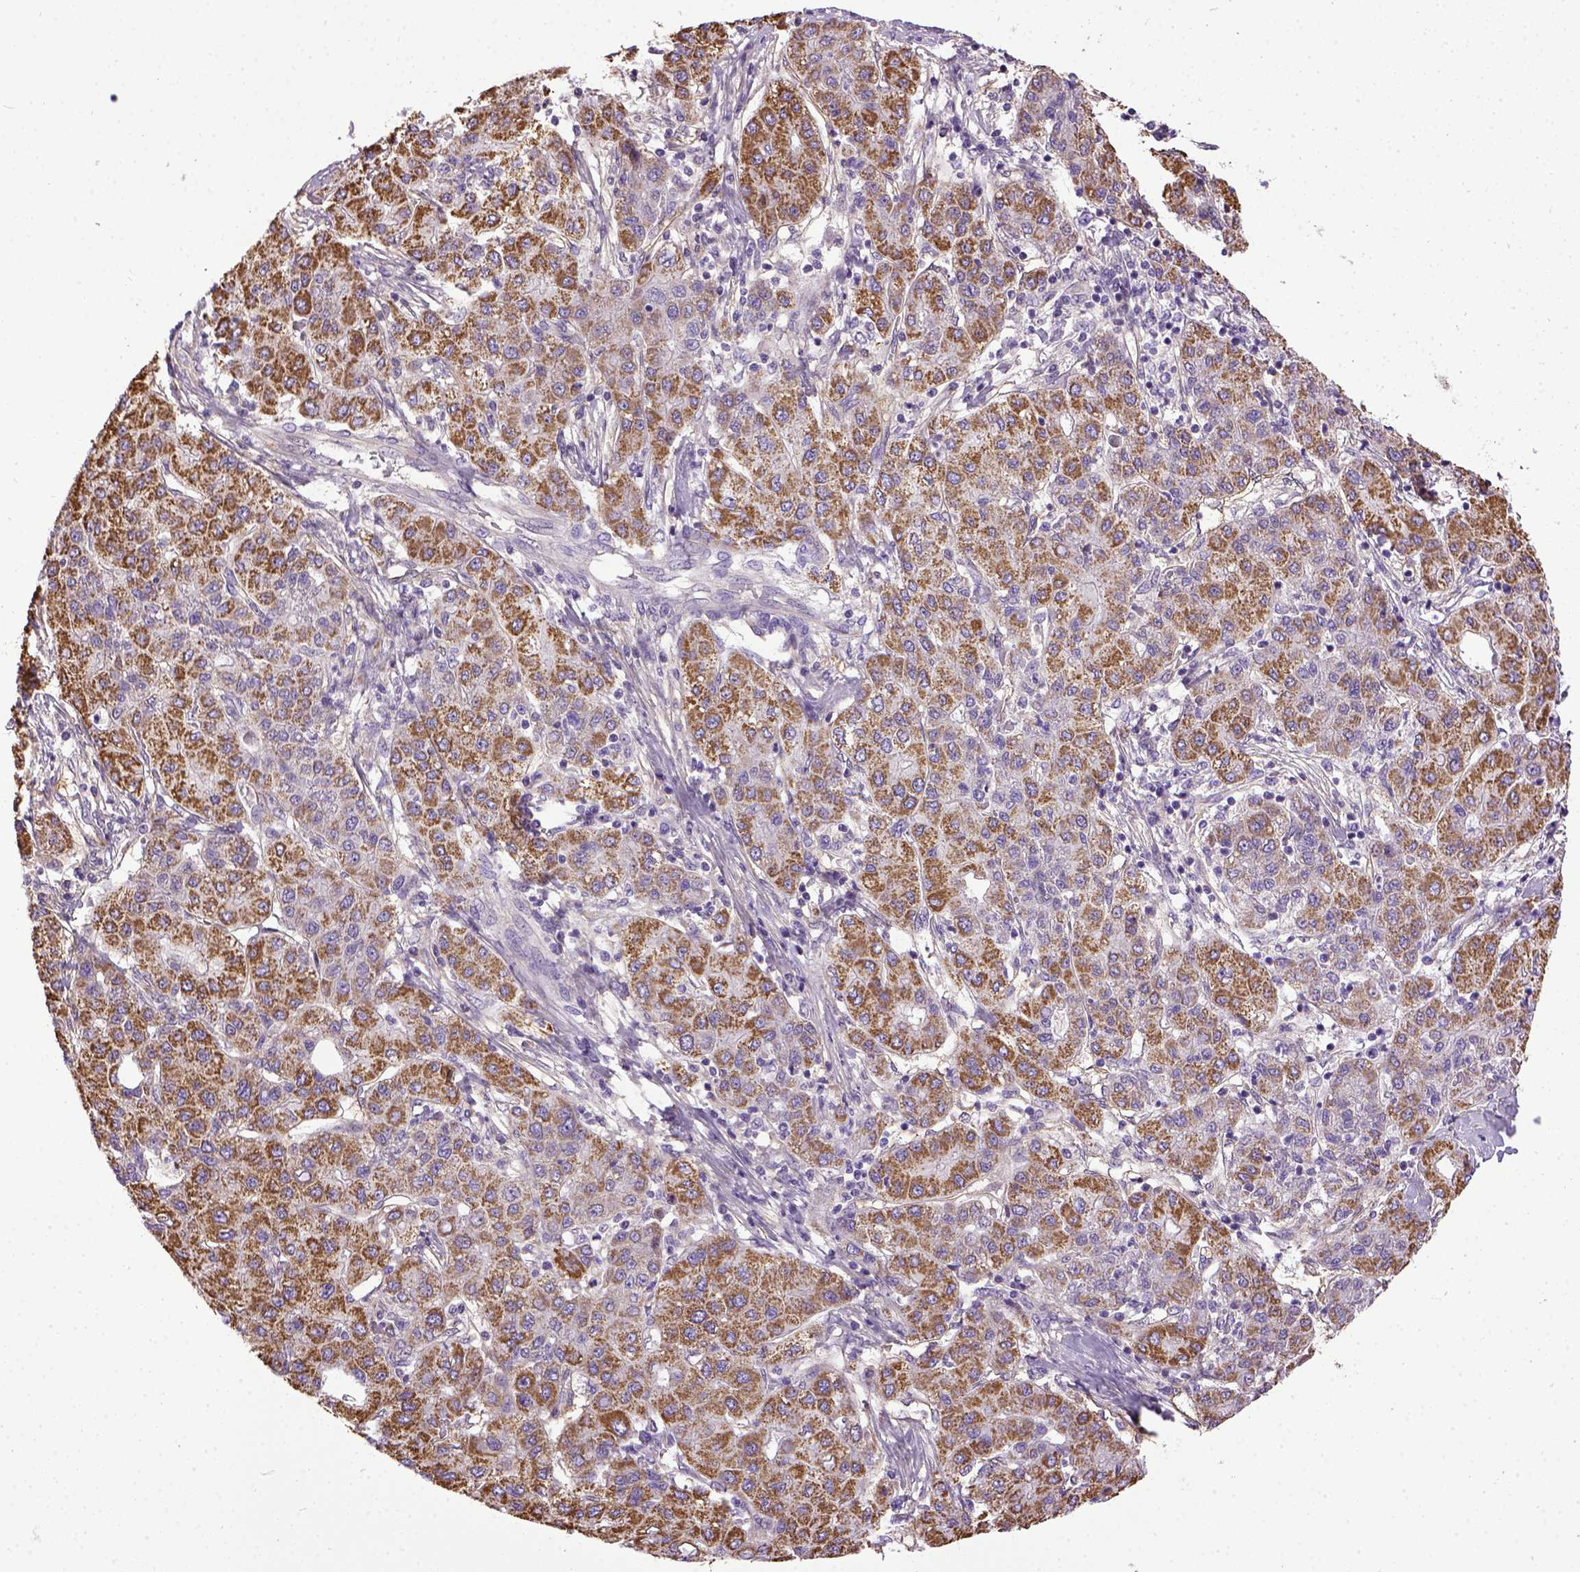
{"staining": {"intensity": "moderate", "quantity": ">75%", "location": "cytoplasmic/membranous"}, "tissue": "liver cancer", "cell_type": "Tumor cells", "image_type": "cancer", "snomed": [{"axis": "morphology", "description": "Carcinoma, Hepatocellular, NOS"}, {"axis": "topography", "description": "Liver"}], "caption": "Hepatocellular carcinoma (liver) tissue reveals moderate cytoplasmic/membranous expression in about >75% of tumor cells, visualized by immunohistochemistry. The staining was performed using DAB, with brown indicating positive protein expression. Nuclei are stained blue with hematoxylin.", "gene": "ENG", "patient": {"sex": "male", "age": 65}}